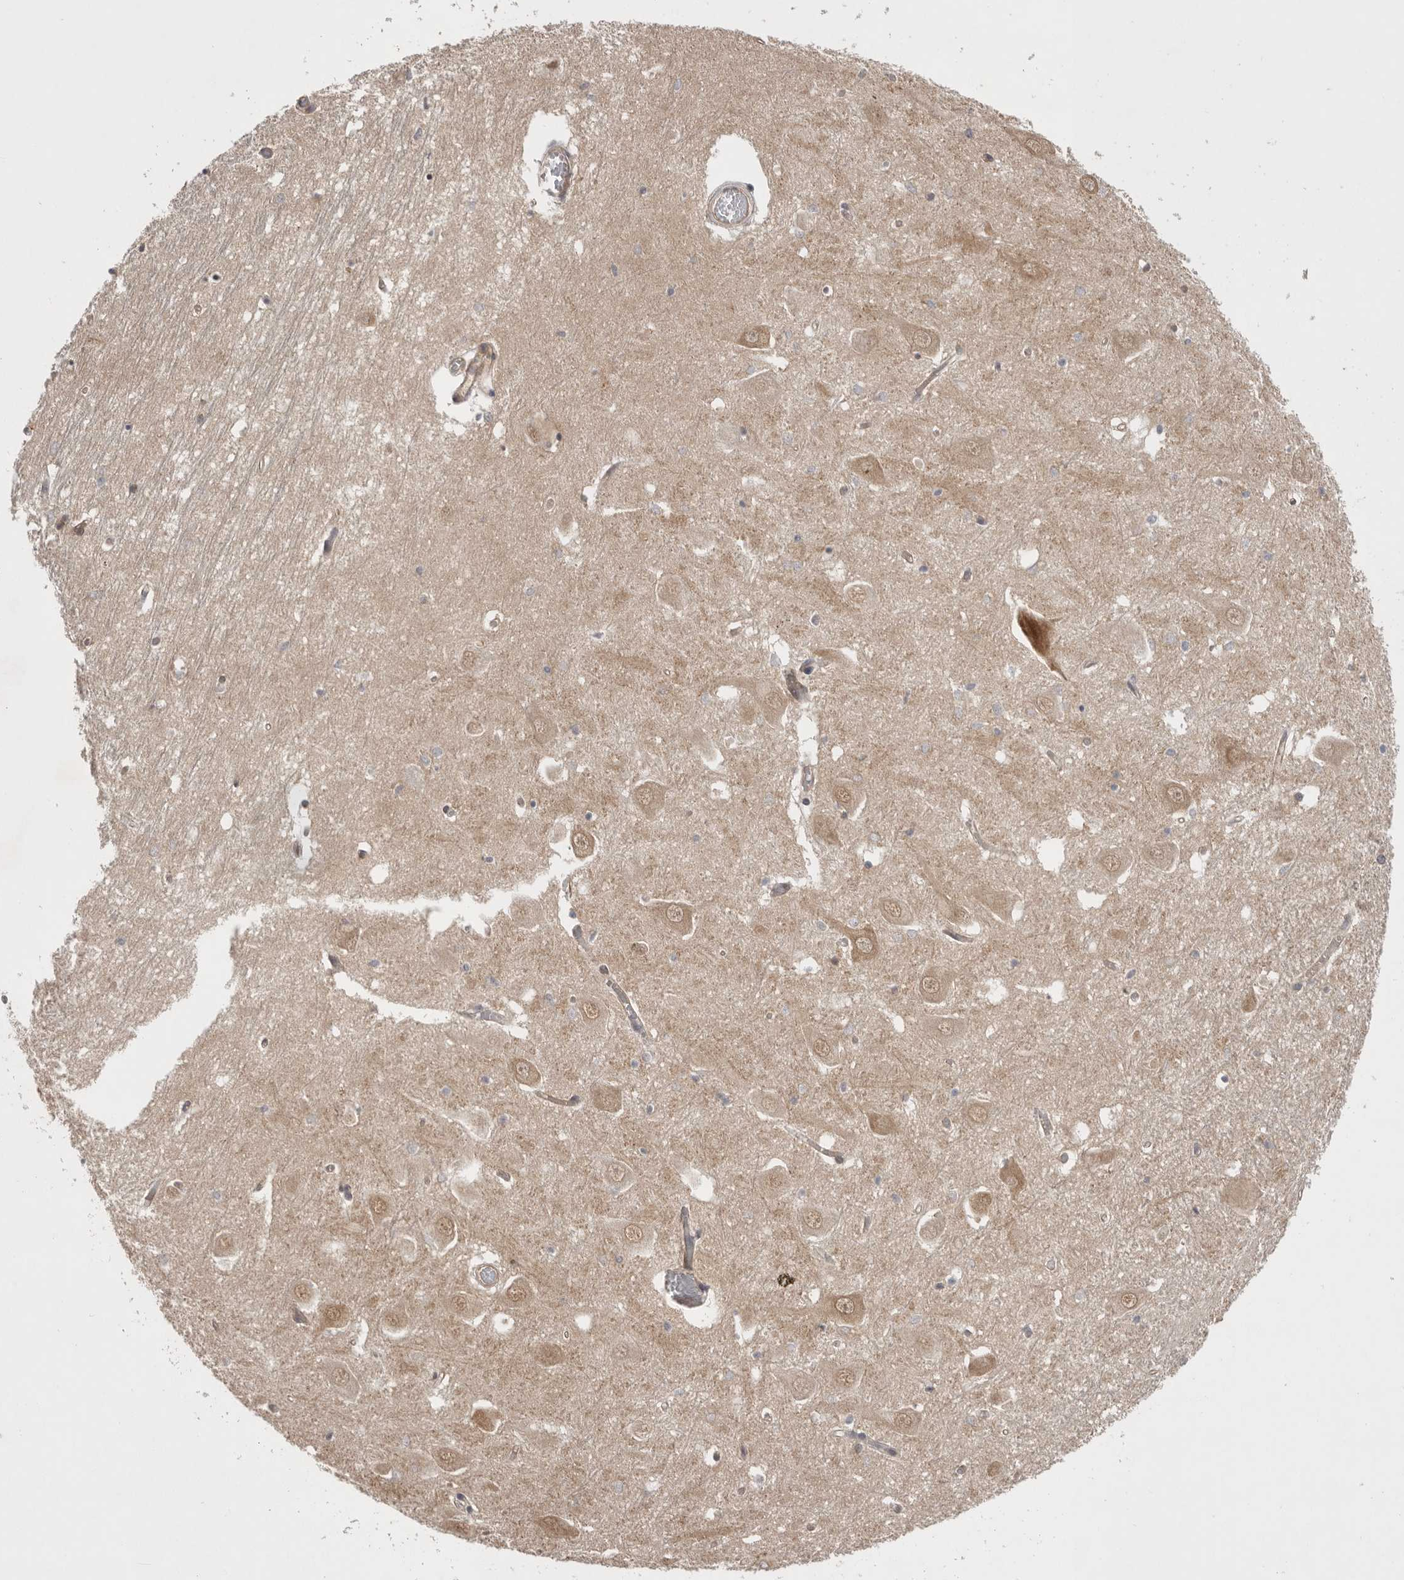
{"staining": {"intensity": "weak", "quantity": ">75%", "location": "cytoplasmic/membranous"}, "tissue": "hippocampus", "cell_type": "Glial cells", "image_type": "normal", "snomed": [{"axis": "morphology", "description": "Normal tissue, NOS"}, {"axis": "topography", "description": "Hippocampus"}], "caption": "Hippocampus stained with DAB (3,3'-diaminobenzidine) immunohistochemistry (IHC) shows low levels of weak cytoplasmic/membranous positivity in approximately >75% of glial cells. The staining was performed using DAB, with brown indicating positive protein expression. Nuclei are stained blue with hematoxylin.", "gene": "VPS50", "patient": {"sex": "male", "age": 70}}